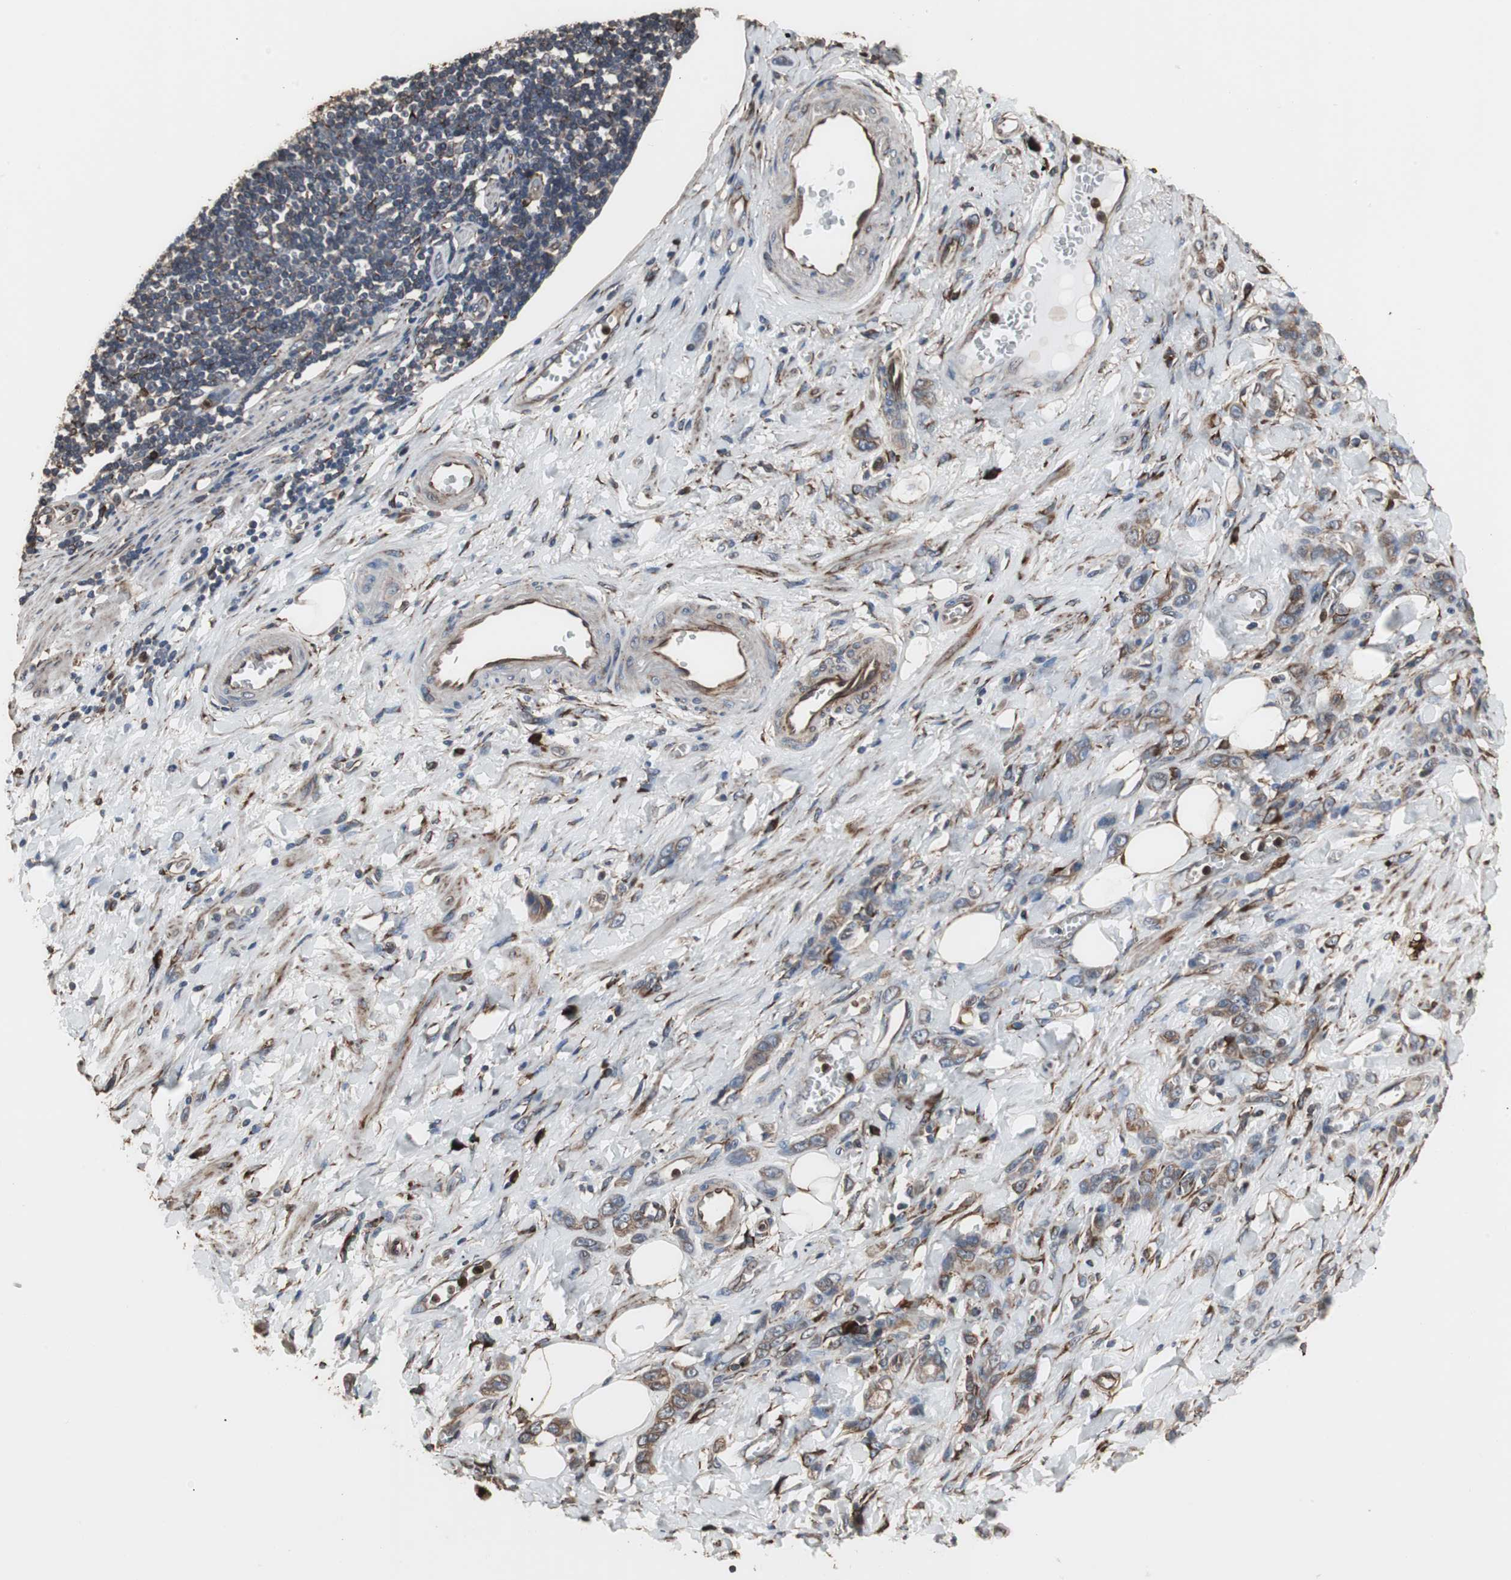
{"staining": {"intensity": "moderate", "quantity": ">75%", "location": "cytoplasmic/membranous"}, "tissue": "stomach cancer", "cell_type": "Tumor cells", "image_type": "cancer", "snomed": [{"axis": "morphology", "description": "Adenocarcinoma, NOS"}, {"axis": "topography", "description": "Stomach"}], "caption": "Protein staining reveals moderate cytoplasmic/membranous staining in about >75% of tumor cells in adenocarcinoma (stomach).", "gene": "CALU", "patient": {"sex": "male", "age": 82}}